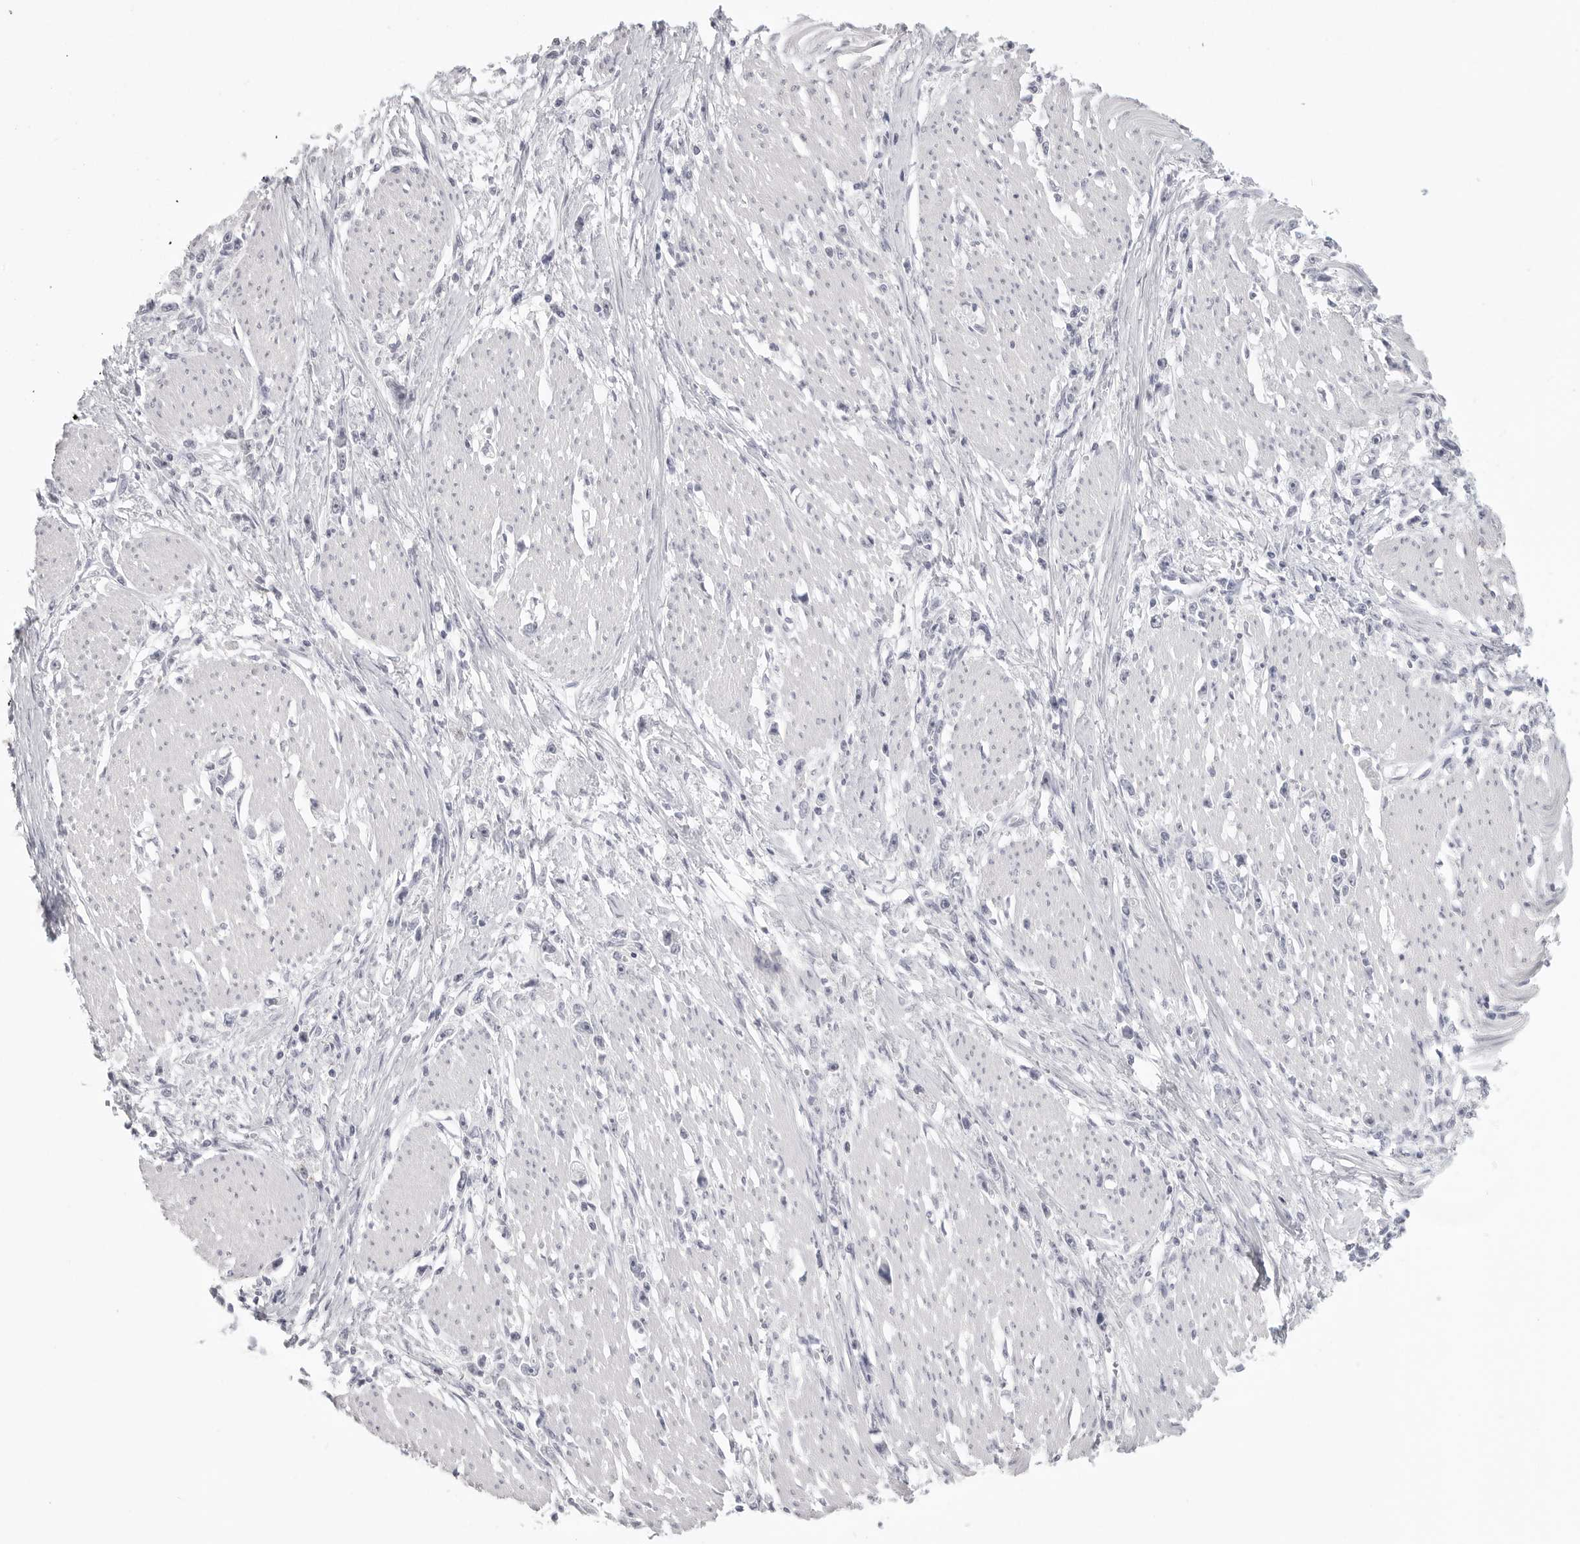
{"staining": {"intensity": "negative", "quantity": "none", "location": "none"}, "tissue": "stomach cancer", "cell_type": "Tumor cells", "image_type": "cancer", "snomed": [{"axis": "morphology", "description": "Adenocarcinoma, NOS"}, {"axis": "topography", "description": "Stomach"}], "caption": "Tumor cells are negative for protein expression in human stomach cancer (adenocarcinoma).", "gene": "HMGCS2", "patient": {"sex": "female", "age": 59}}